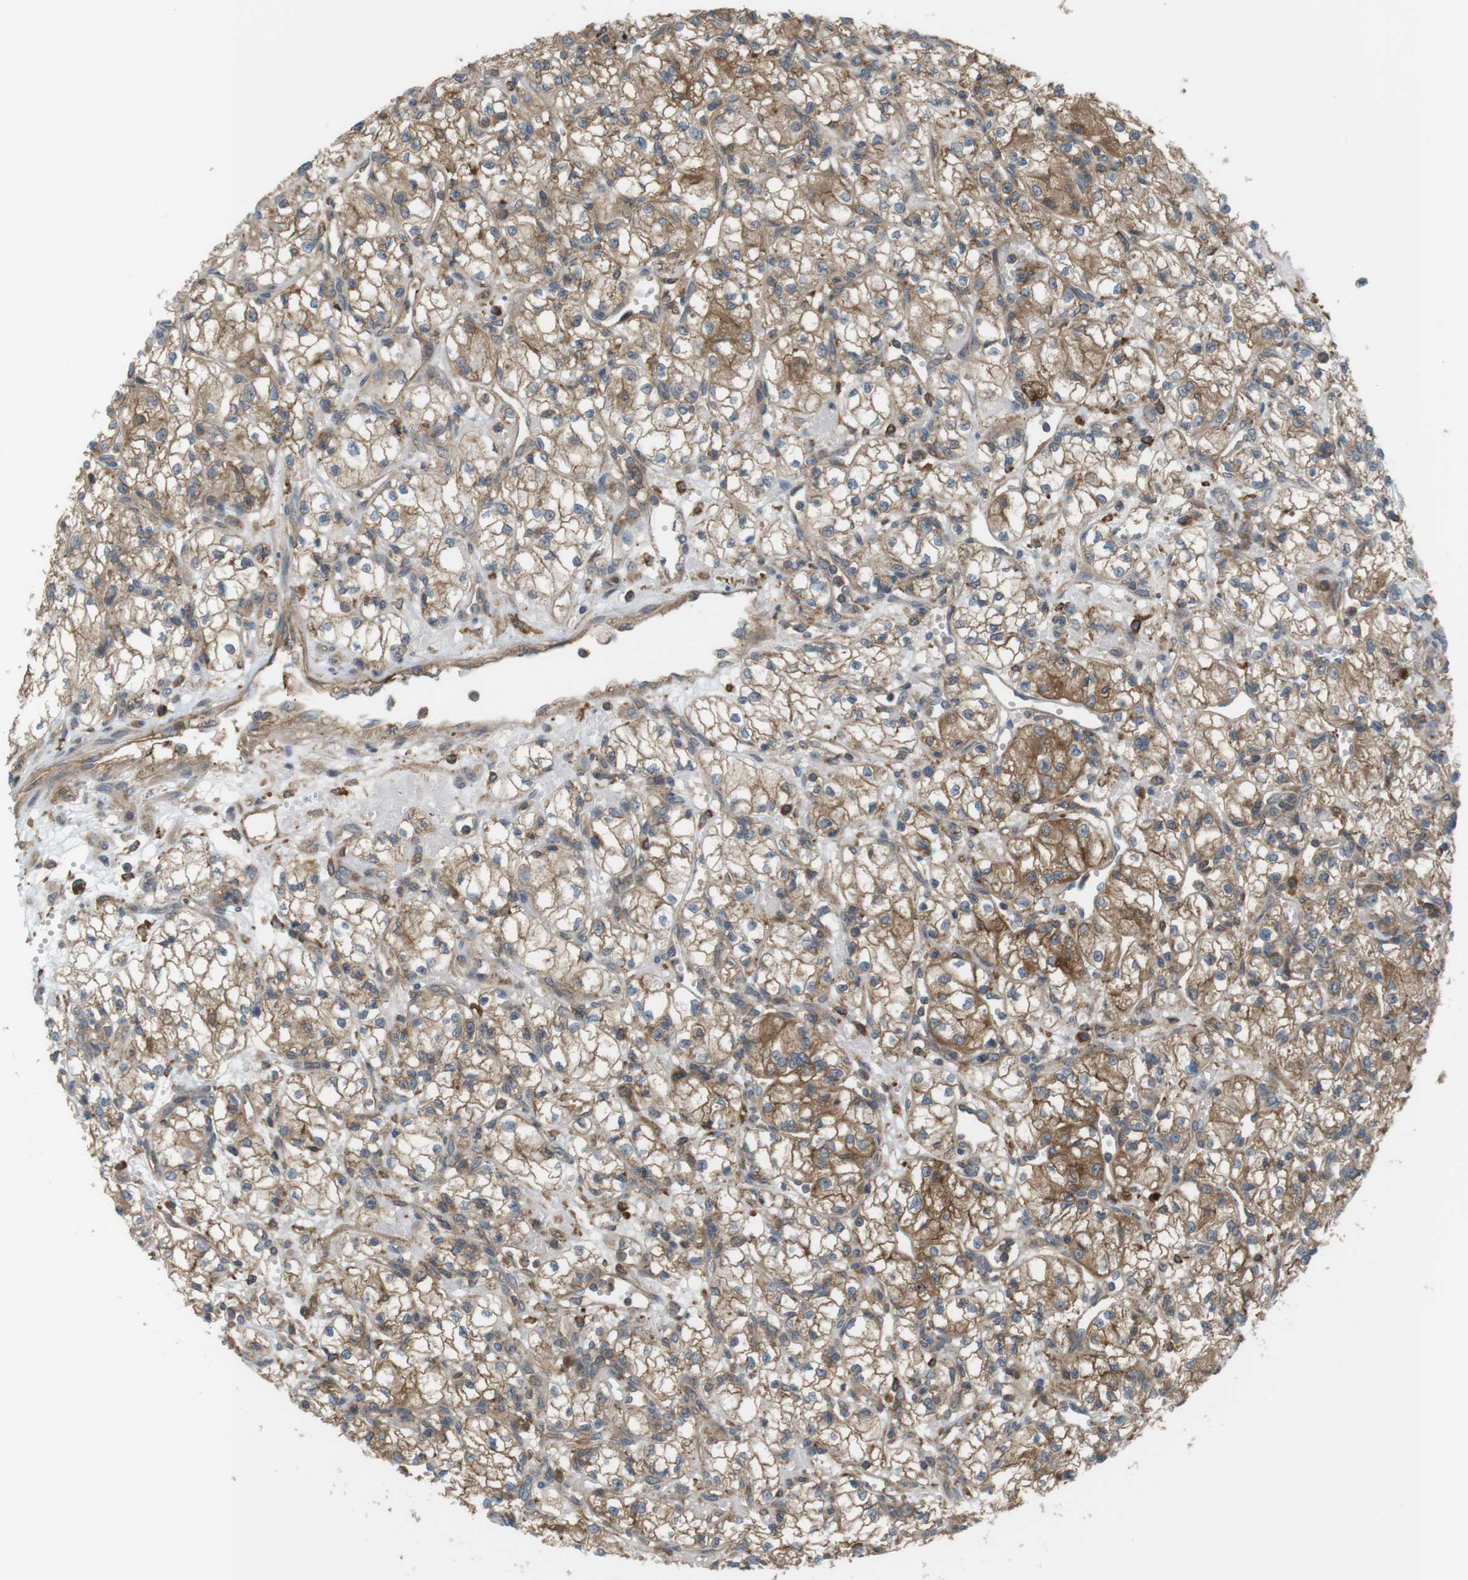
{"staining": {"intensity": "moderate", "quantity": ">75%", "location": "cytoplasmic/membranous"}, "tissue": "renal cancer", "cell_type": "Tumor cells", "image_type": "cancer", "snomed": [{"axis": "morphology", "description": "Normal tissue, NOS"}, {"axis": "morphology", "description": "Adenocarcinoma, NOS"}, {"axis": "topography", "description": "Kidney"}], "caption": "Immunohistochemistry photomicrograph of human renal adenocarcinoma stained for a protein (brown), which demonstrates medium levels of moderate cytoplasmic/membranous positivity in about >75% of tumor cells.", "gene": "DDAH2", "patient": {"sex": "male", "age": 59}}